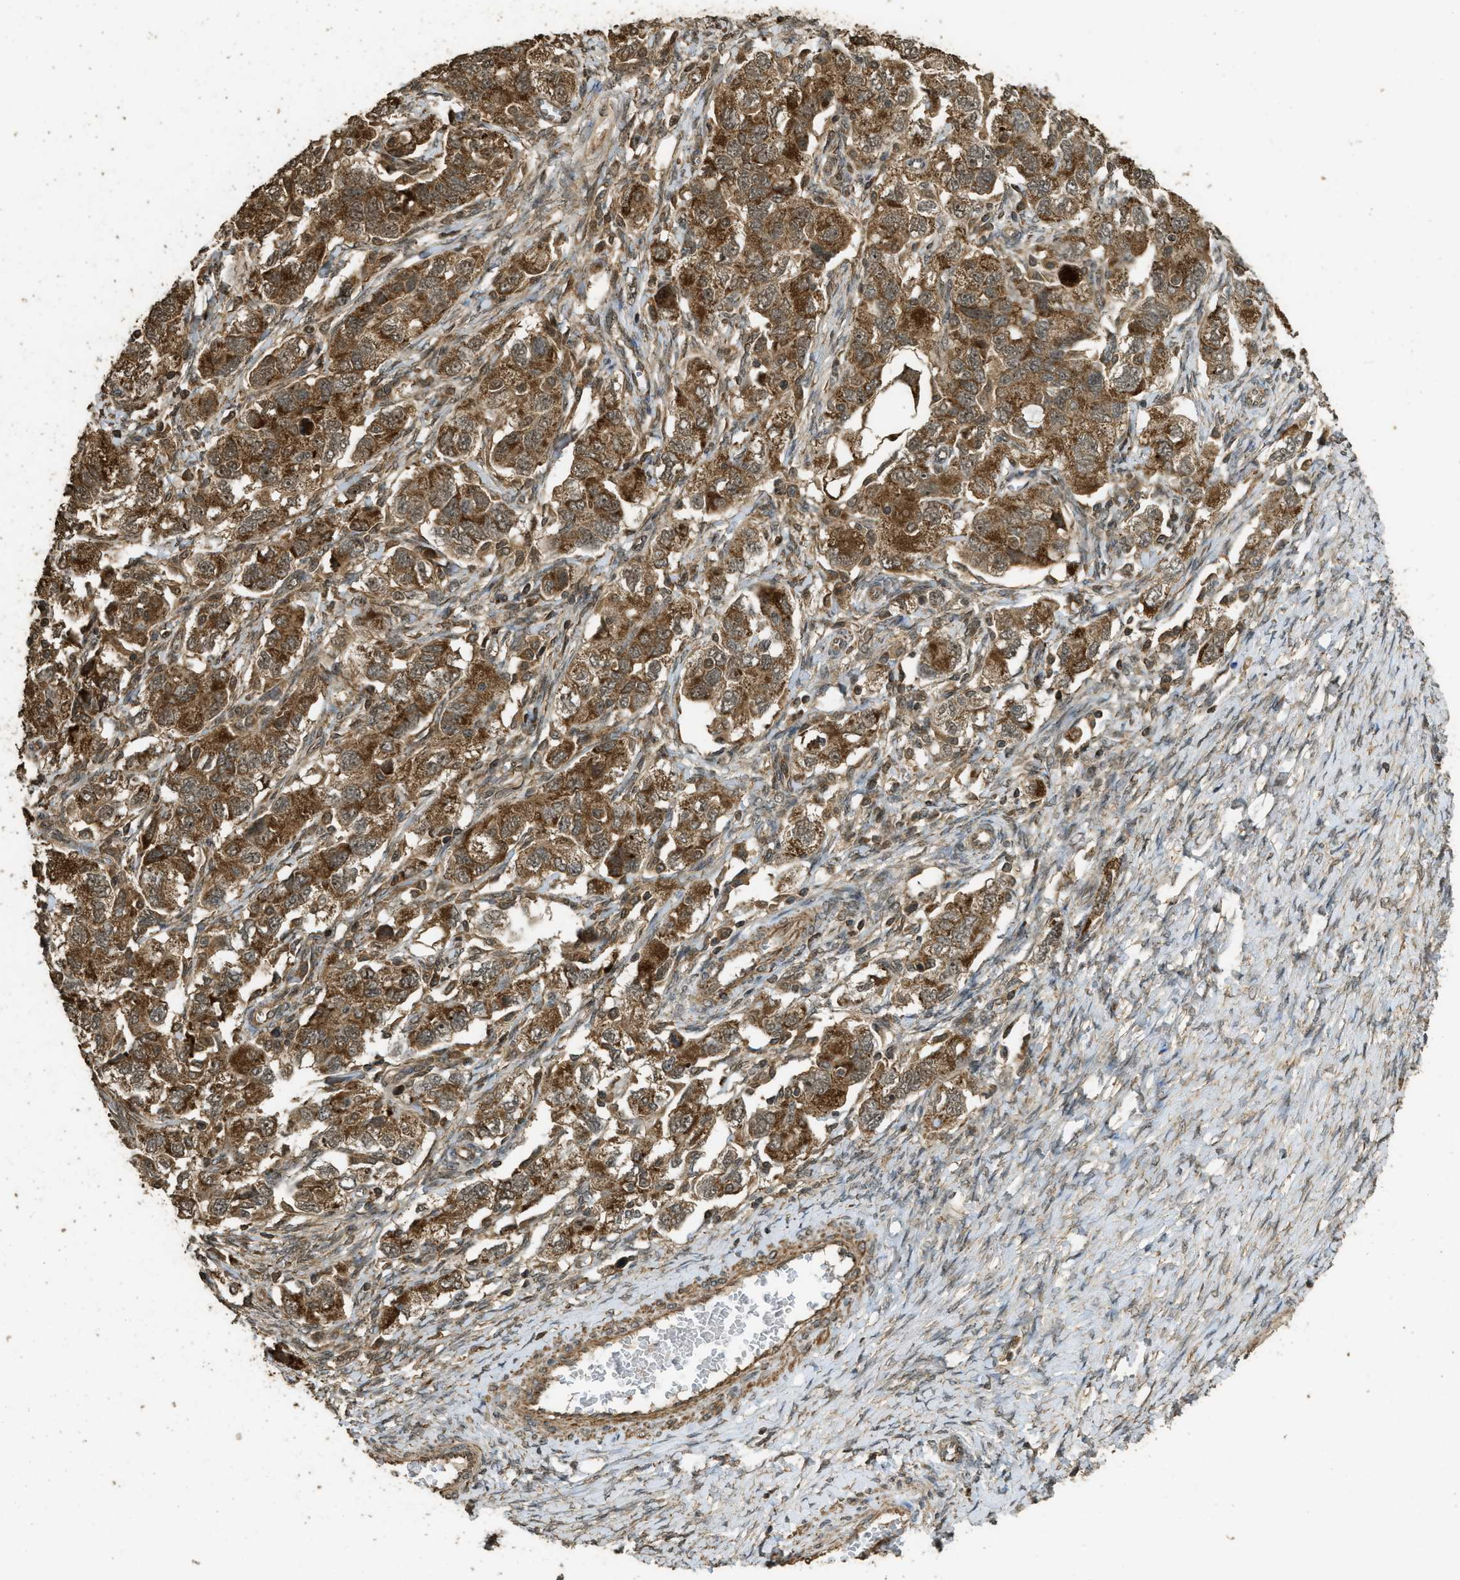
{"staining": {"intensity": "moderate", "quantity": ">75%", "location": "cytoplasmic/membranous"}, "tissue": "ovarian cancer", "cell_type": "Tumor cells", "image_type": "cancer", "snomed": [{"axis": "morphology", "description": "Carcinoma, NOS"}, {"axis": "morphology", "description": "Cystadenocarcinoma, serous, NOS"}, {"axis": "topography", "description": "Ovary"}], "caption": "DAB immunohistochemical staining of human ovarian serous cystadenocarcinoma displays moderate cytoplasmic/membranous protein expression in about >75% of tumor cells. The staining was performed using DAB to visualize the protein expression in brown, while the nuclei were stained in blue with hematoxylin (Magnification: 20x).", "gene": "CTPS1", "patient": {"sex": "female", "age": 69}}